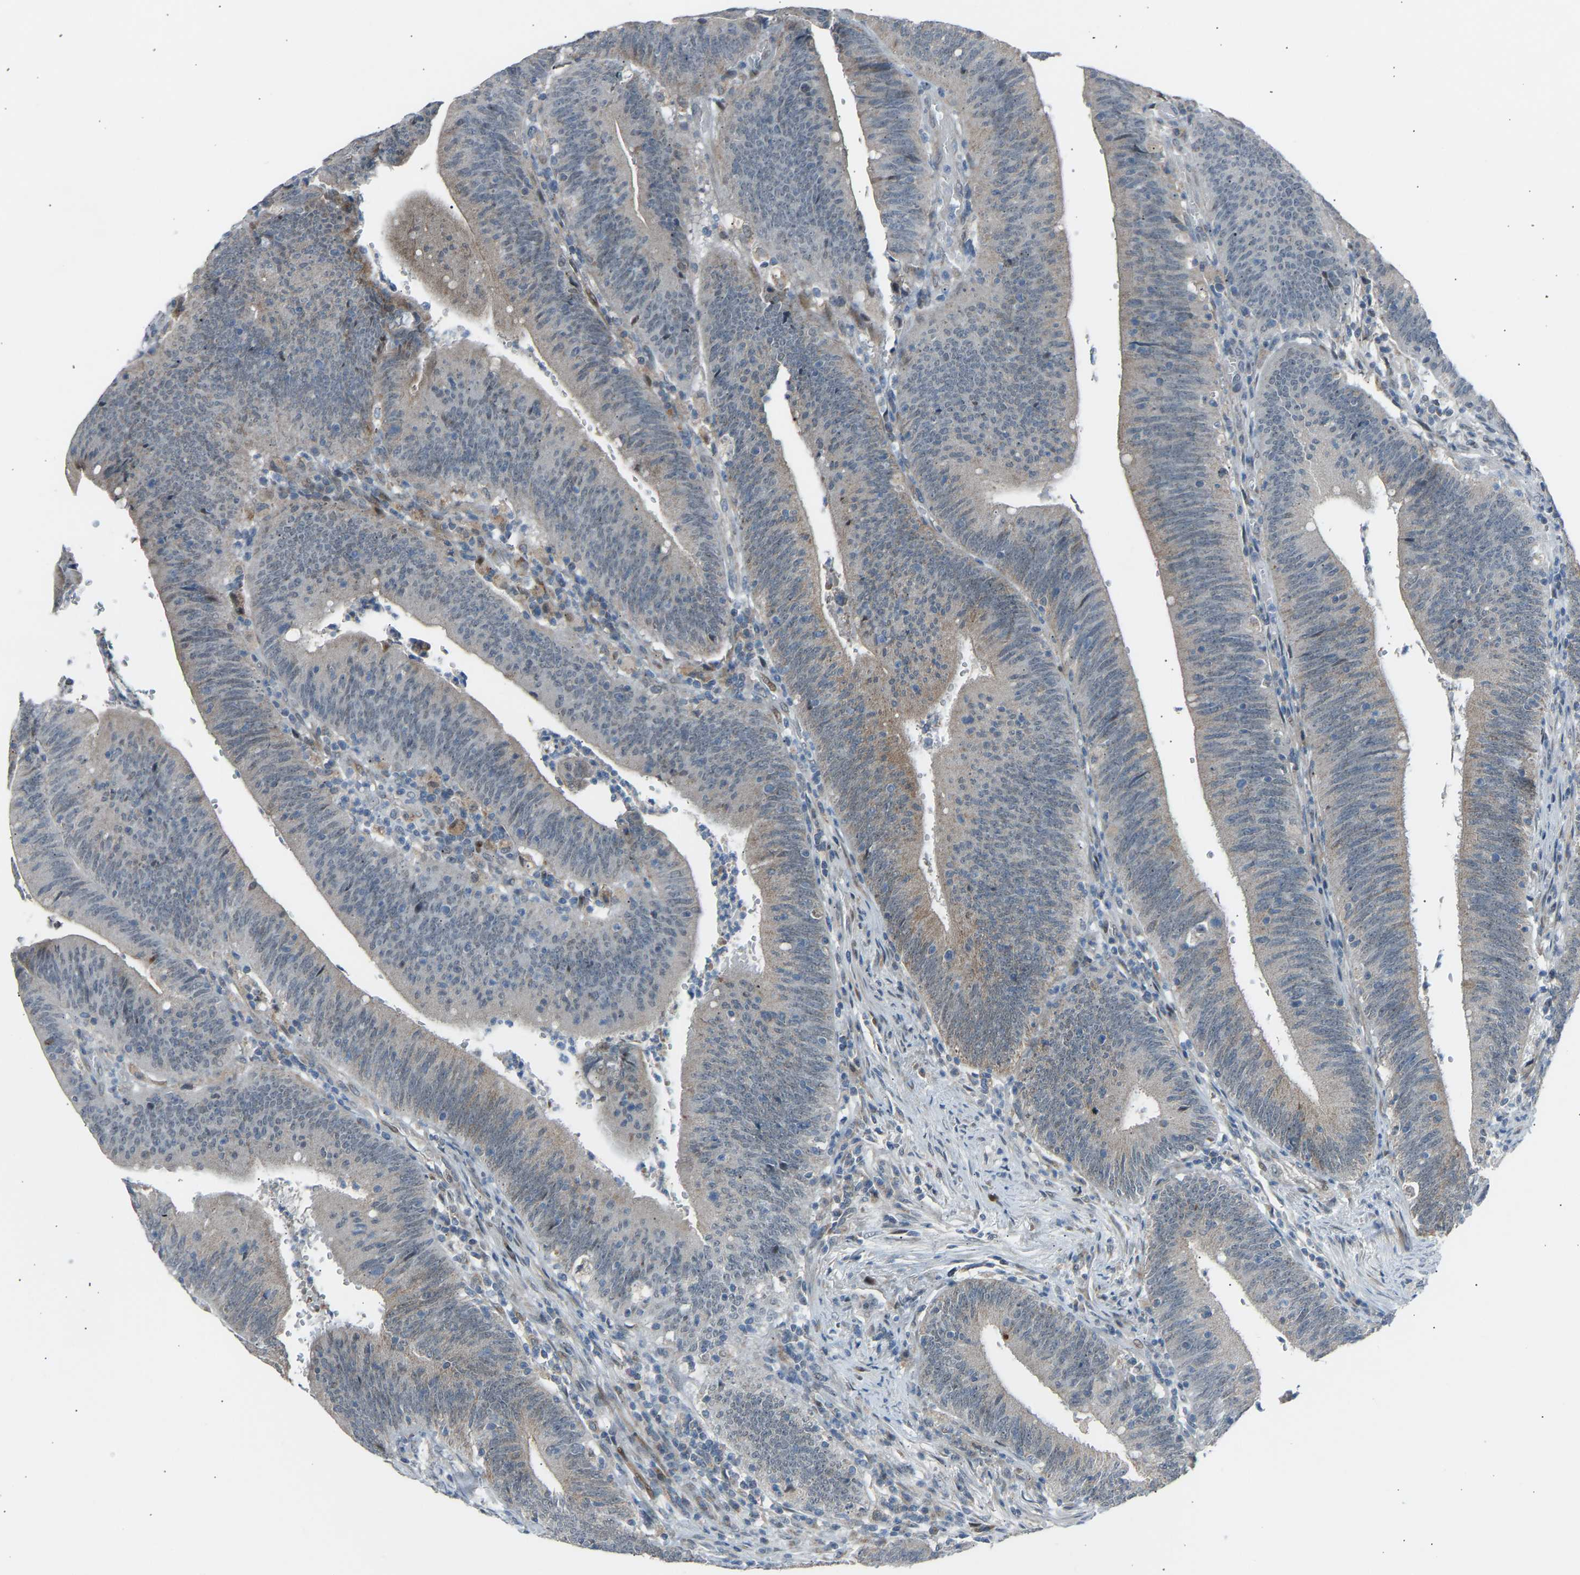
{"staining": {"intensity": "negative", "quantity": "none", "location": "none"}, "tissue": "colorectal cancer", "cell_type": "Tumor cells", "image_type": "cancer", "snomed": [{"axis": "morphology", "description": "Normal tissue, NOS"}, {"axis": "morphology", "description": "Adenocarcinoma, NOS"}, {"axis": "topography", "description": "Rectum"}], "caption": "Tumor cells show no significant positivity in colorectal adenocarcinoma.", "gene": "VPS41", "patient": {"sex": "female", "age": 66}}